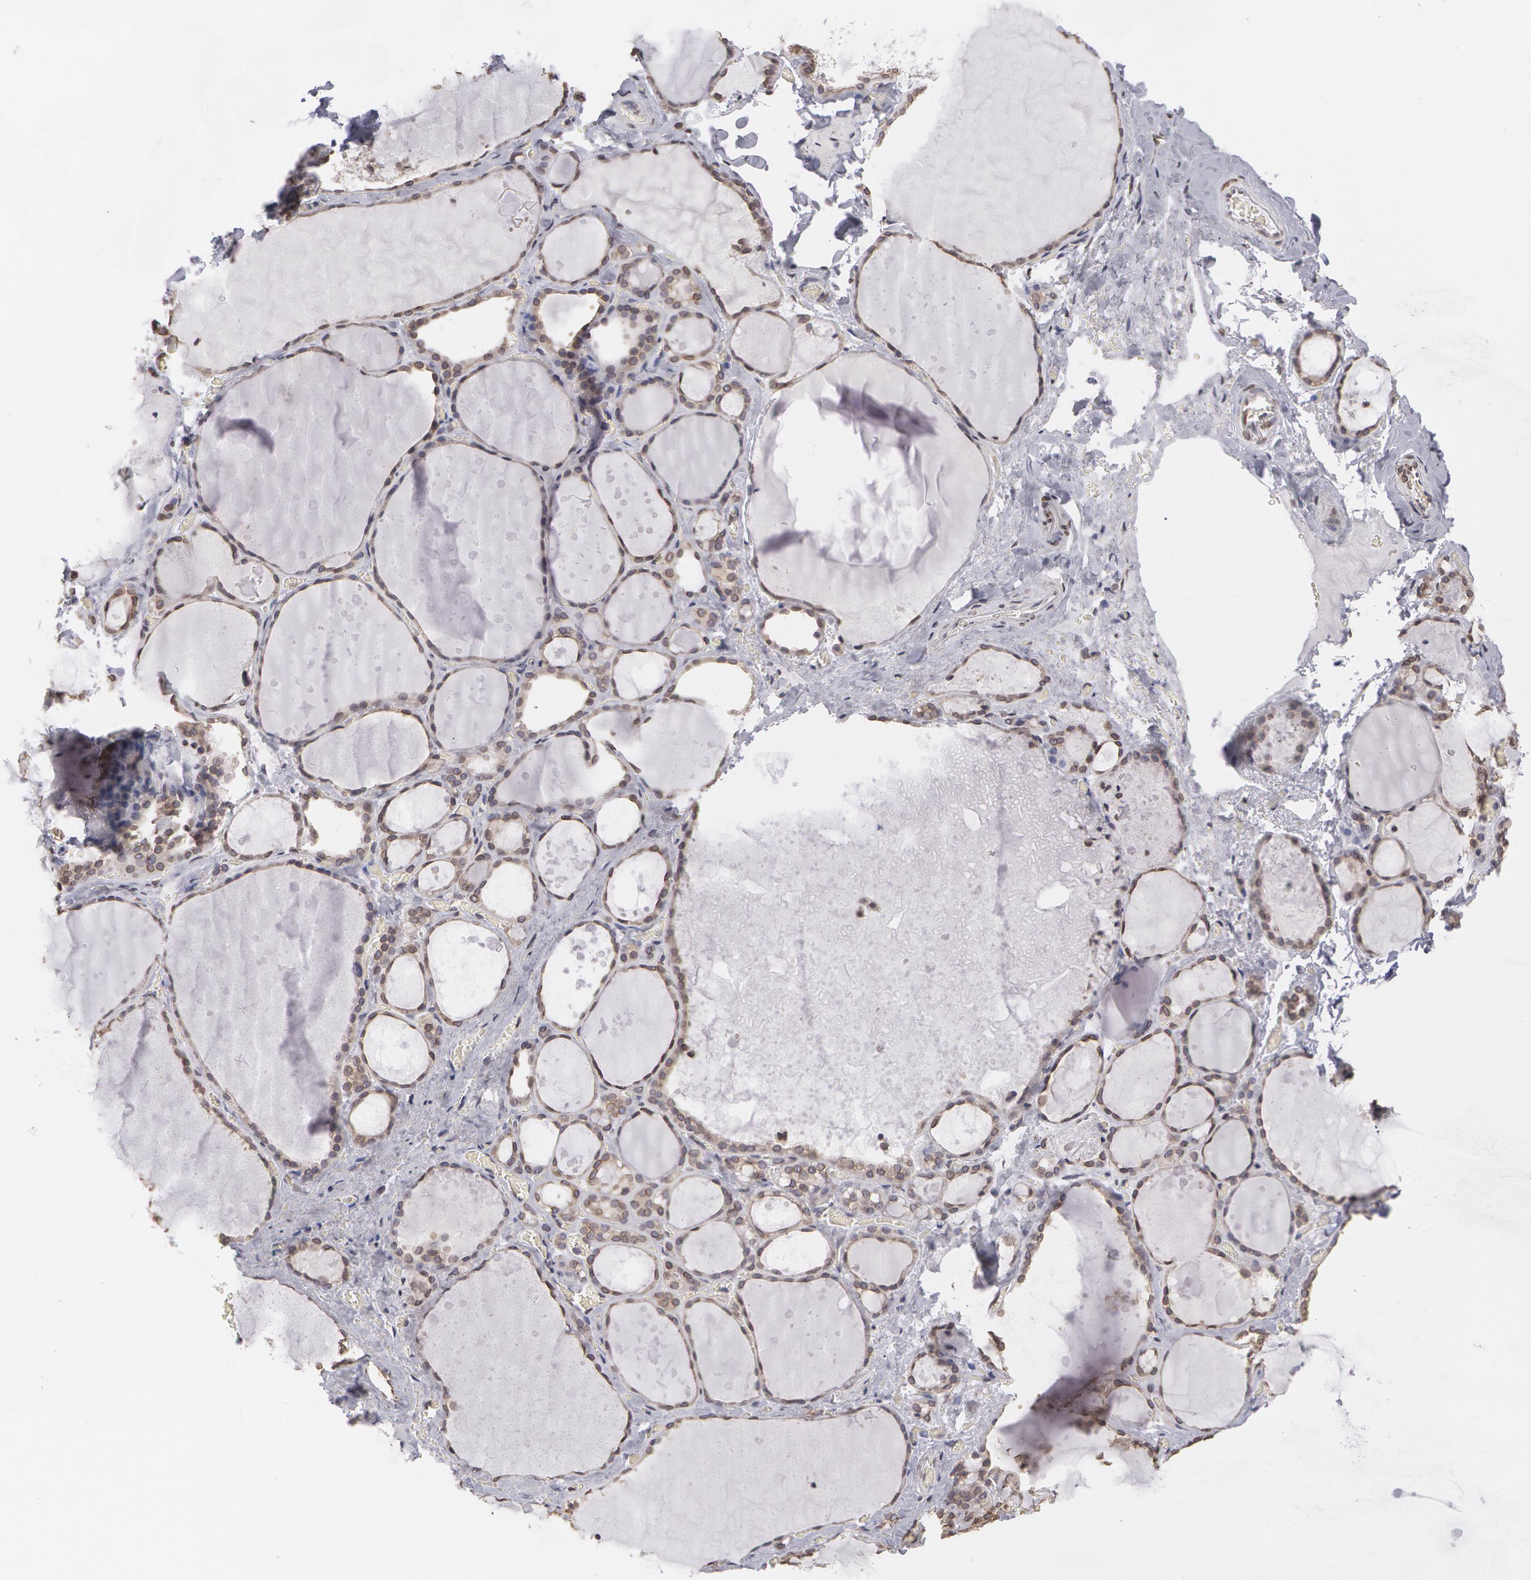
{"staining": {"intensity": "weak", "quantity": ">75%", "location": "cytoplasmic/membranous,nuclear"}, "tissue": "thyroid gland", "cell_type": "Glandular cells", "image_type": "normal", "snomed": [{"axis": "morphology", "description": "Normal tissue, NOS"}, {"axis": "topography", "description": "Thyroid gland"}], "caption": "This is an image of immunohistochemistry (IHC) staining of benign thyroid gland, which shows weak staining in the cytoplasmic/membranous,nuclear of glandular cells.", "gene": "EMD", "patient": {"sex": "male", "age": 76}}